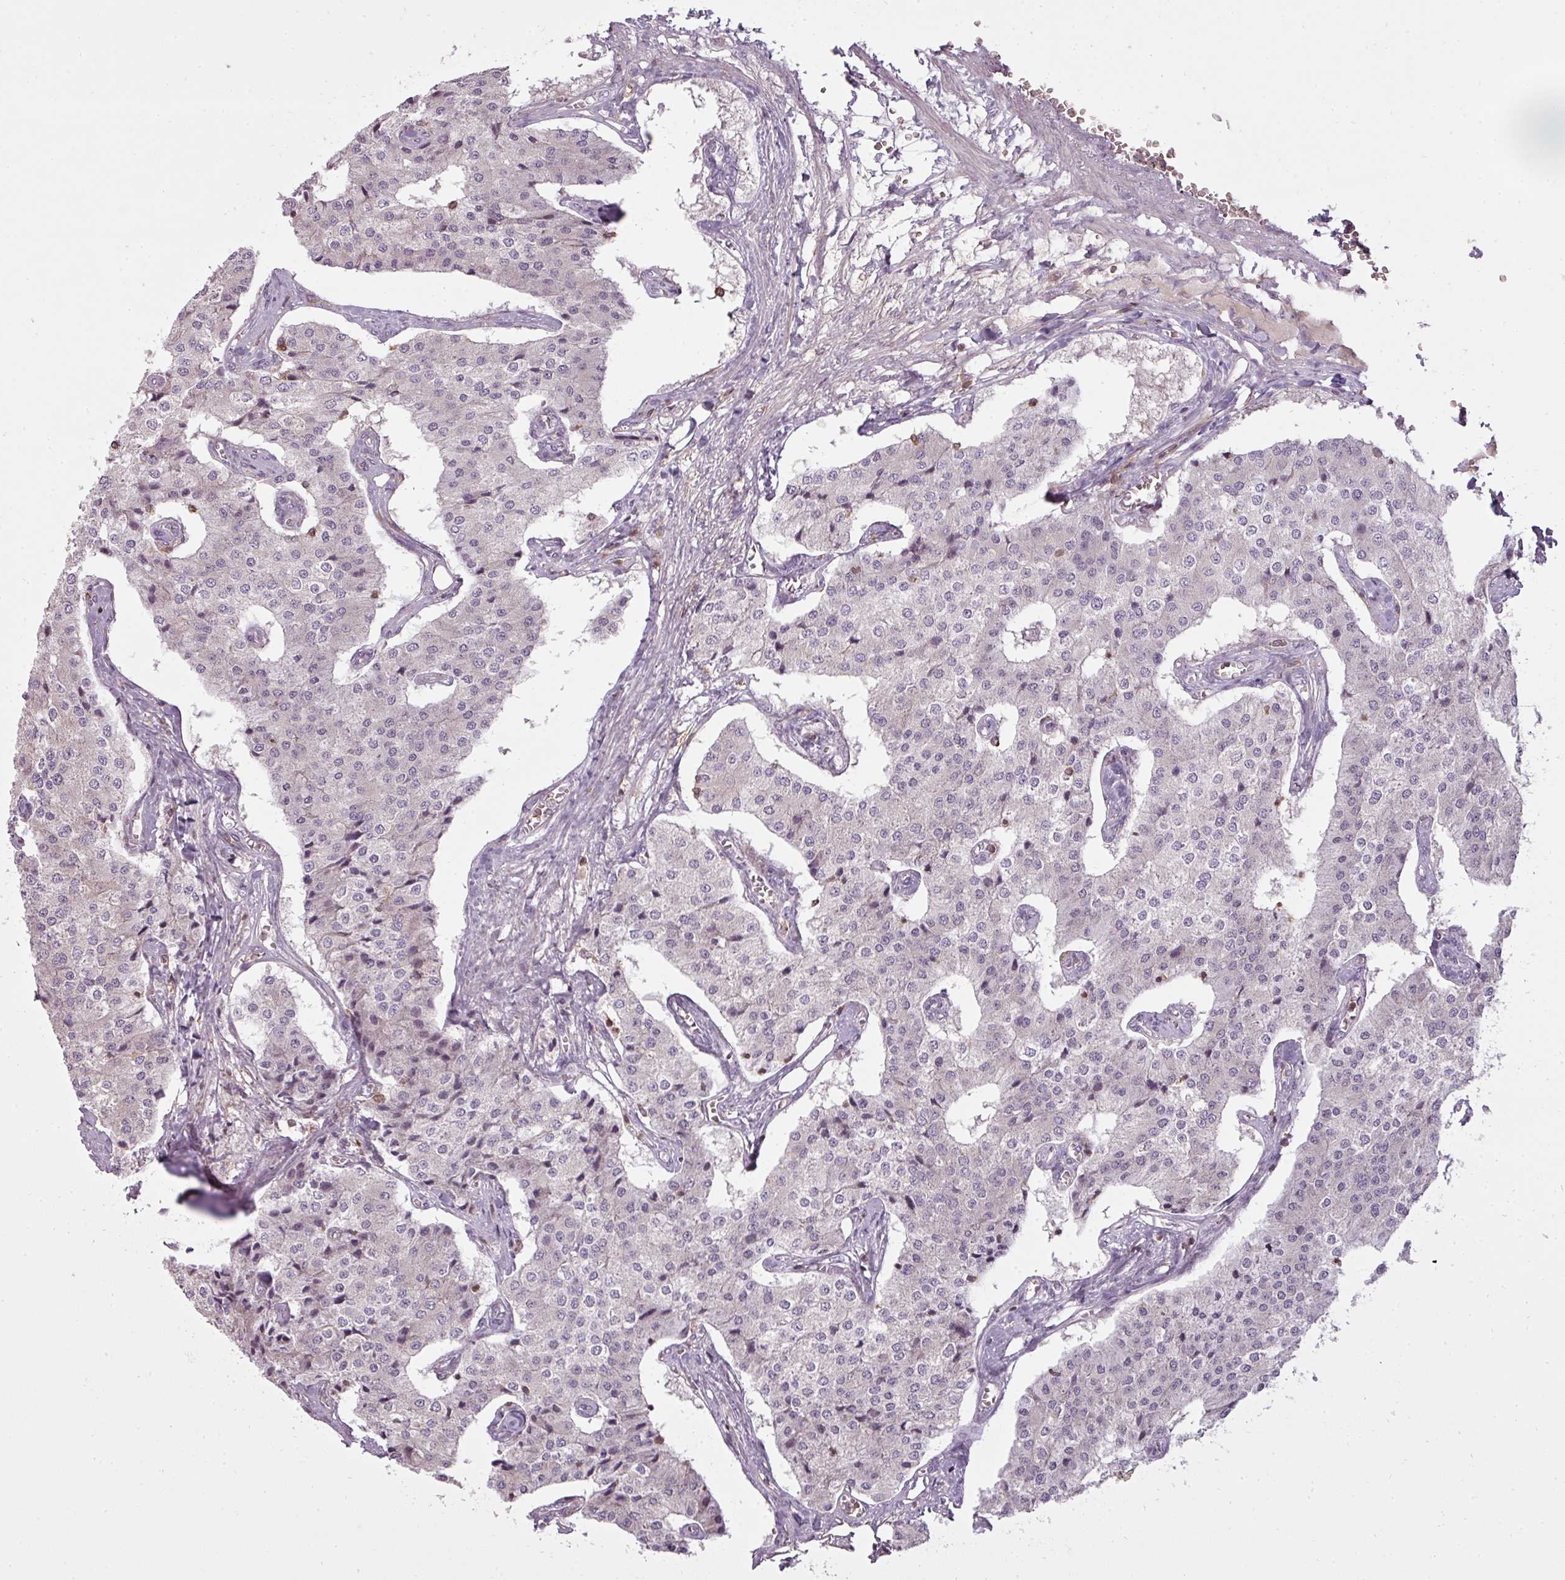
{"staining": {"intensity": "negative", "quantity": "none", "location": "none"}, "tissue": "carcinoid", "cell_type": "Tumor cells", "image_type": "cancer", "snomed": [{"axis": "morphology", "description": "Carcinoid, malignant, NOS"}, {"axis": "topography", "description": "Colon"}], "caption": "Immunohistochemistry image of human malignant carcinoid stained for a protein (brown), which demonstrates no staining in tumor cells.", "gene": "STK4", "patient": {"sex": "female", "age": 52}}